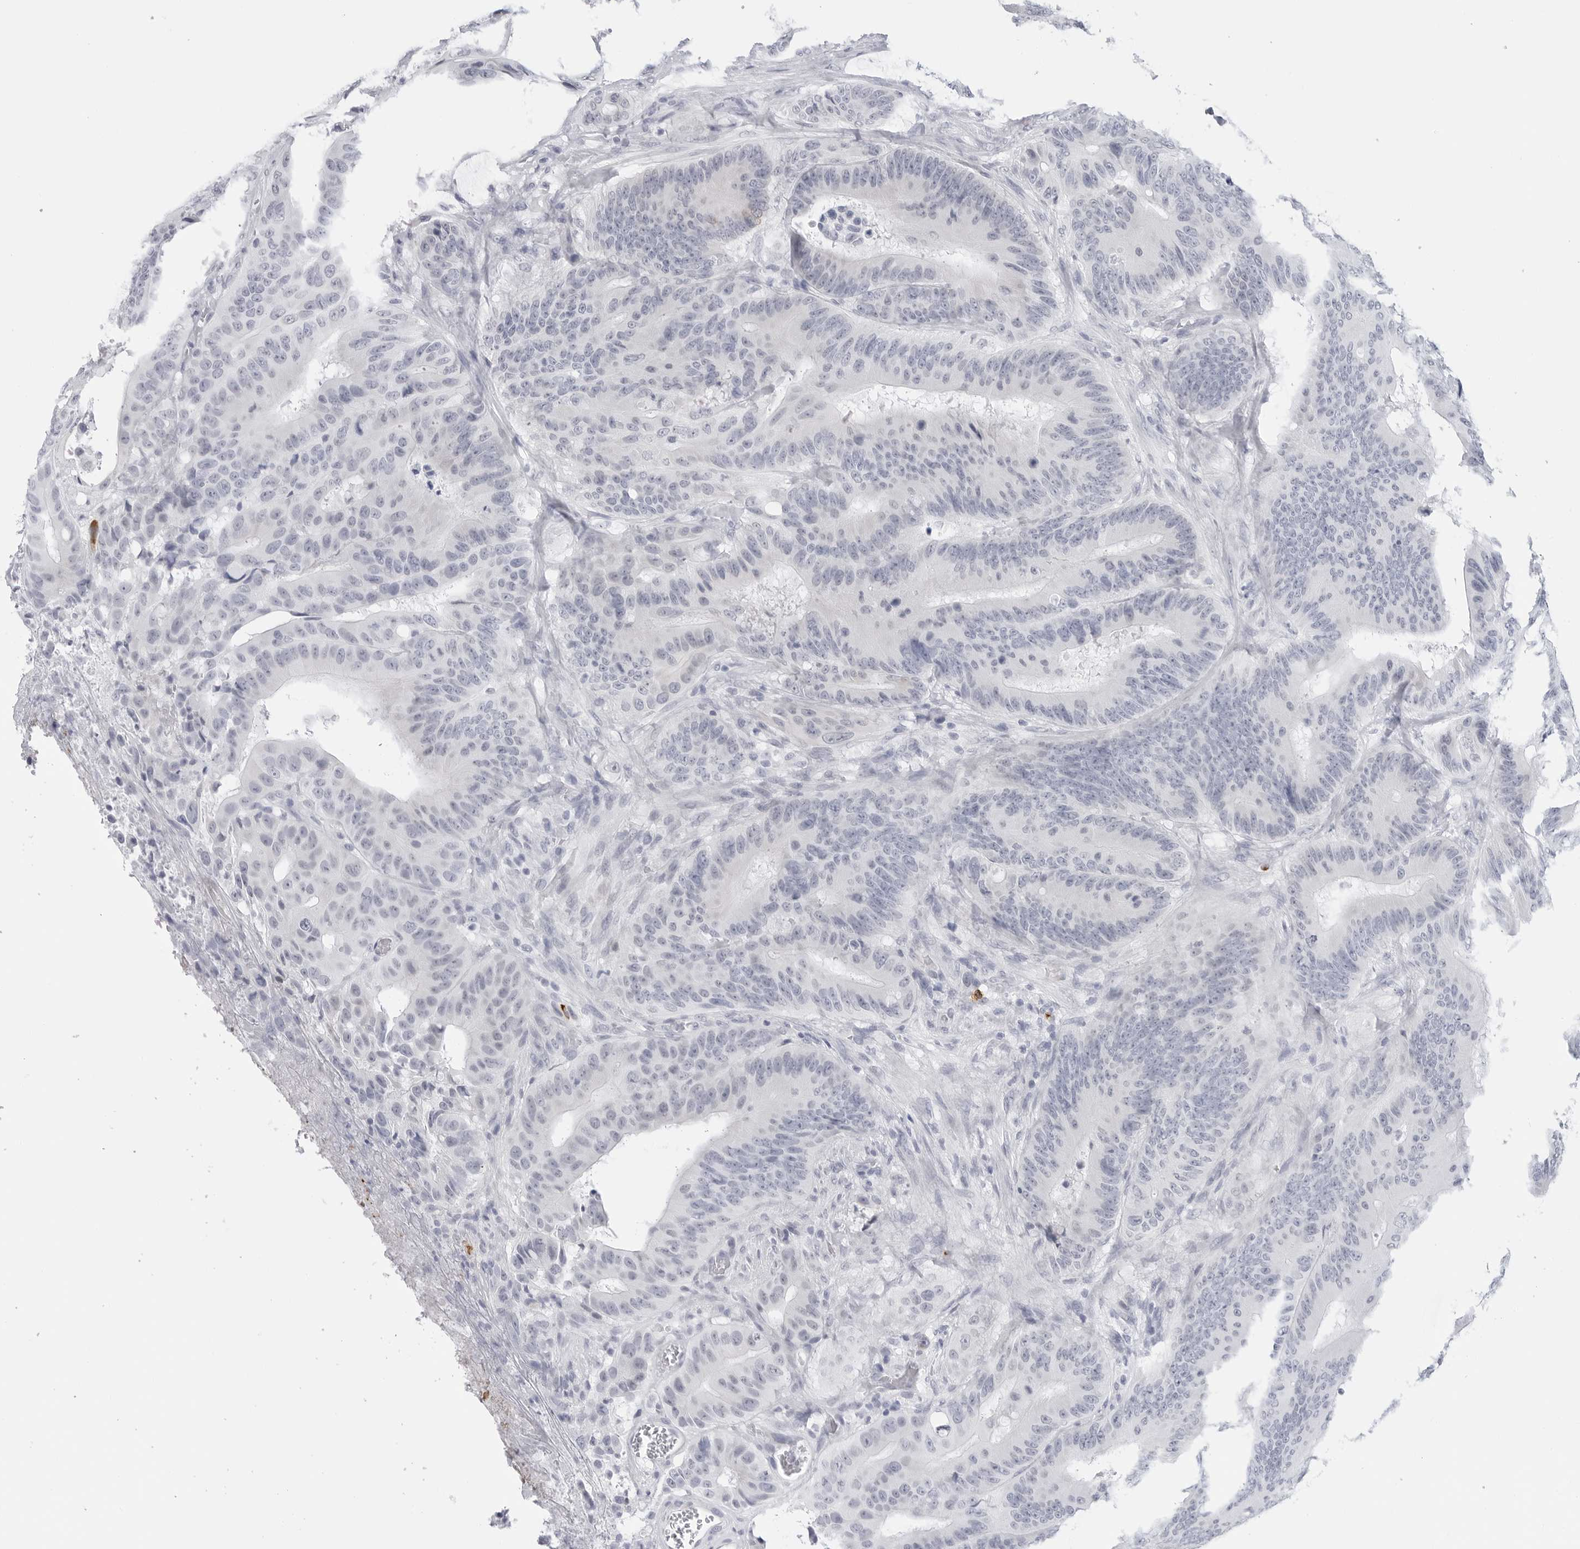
{"staining": {"intensity": "negative", "quantity": "none", "location": "none"}, "tissue": "colorectal cancer", "cell_type": "Tumor cells", "image_type": "cancer", "snomed": [{"axis": "morphology", "description": "Adenocarcinoma, NOS"}, {"axis": "topography", "description": "Colon"}], "caption": "Protein analysis of colorectal adenocarcinoma demonstrates no significant positivity in tumor cells.", "gene": "HSPB7", "patient": {"sex": "male", "age": 83}}